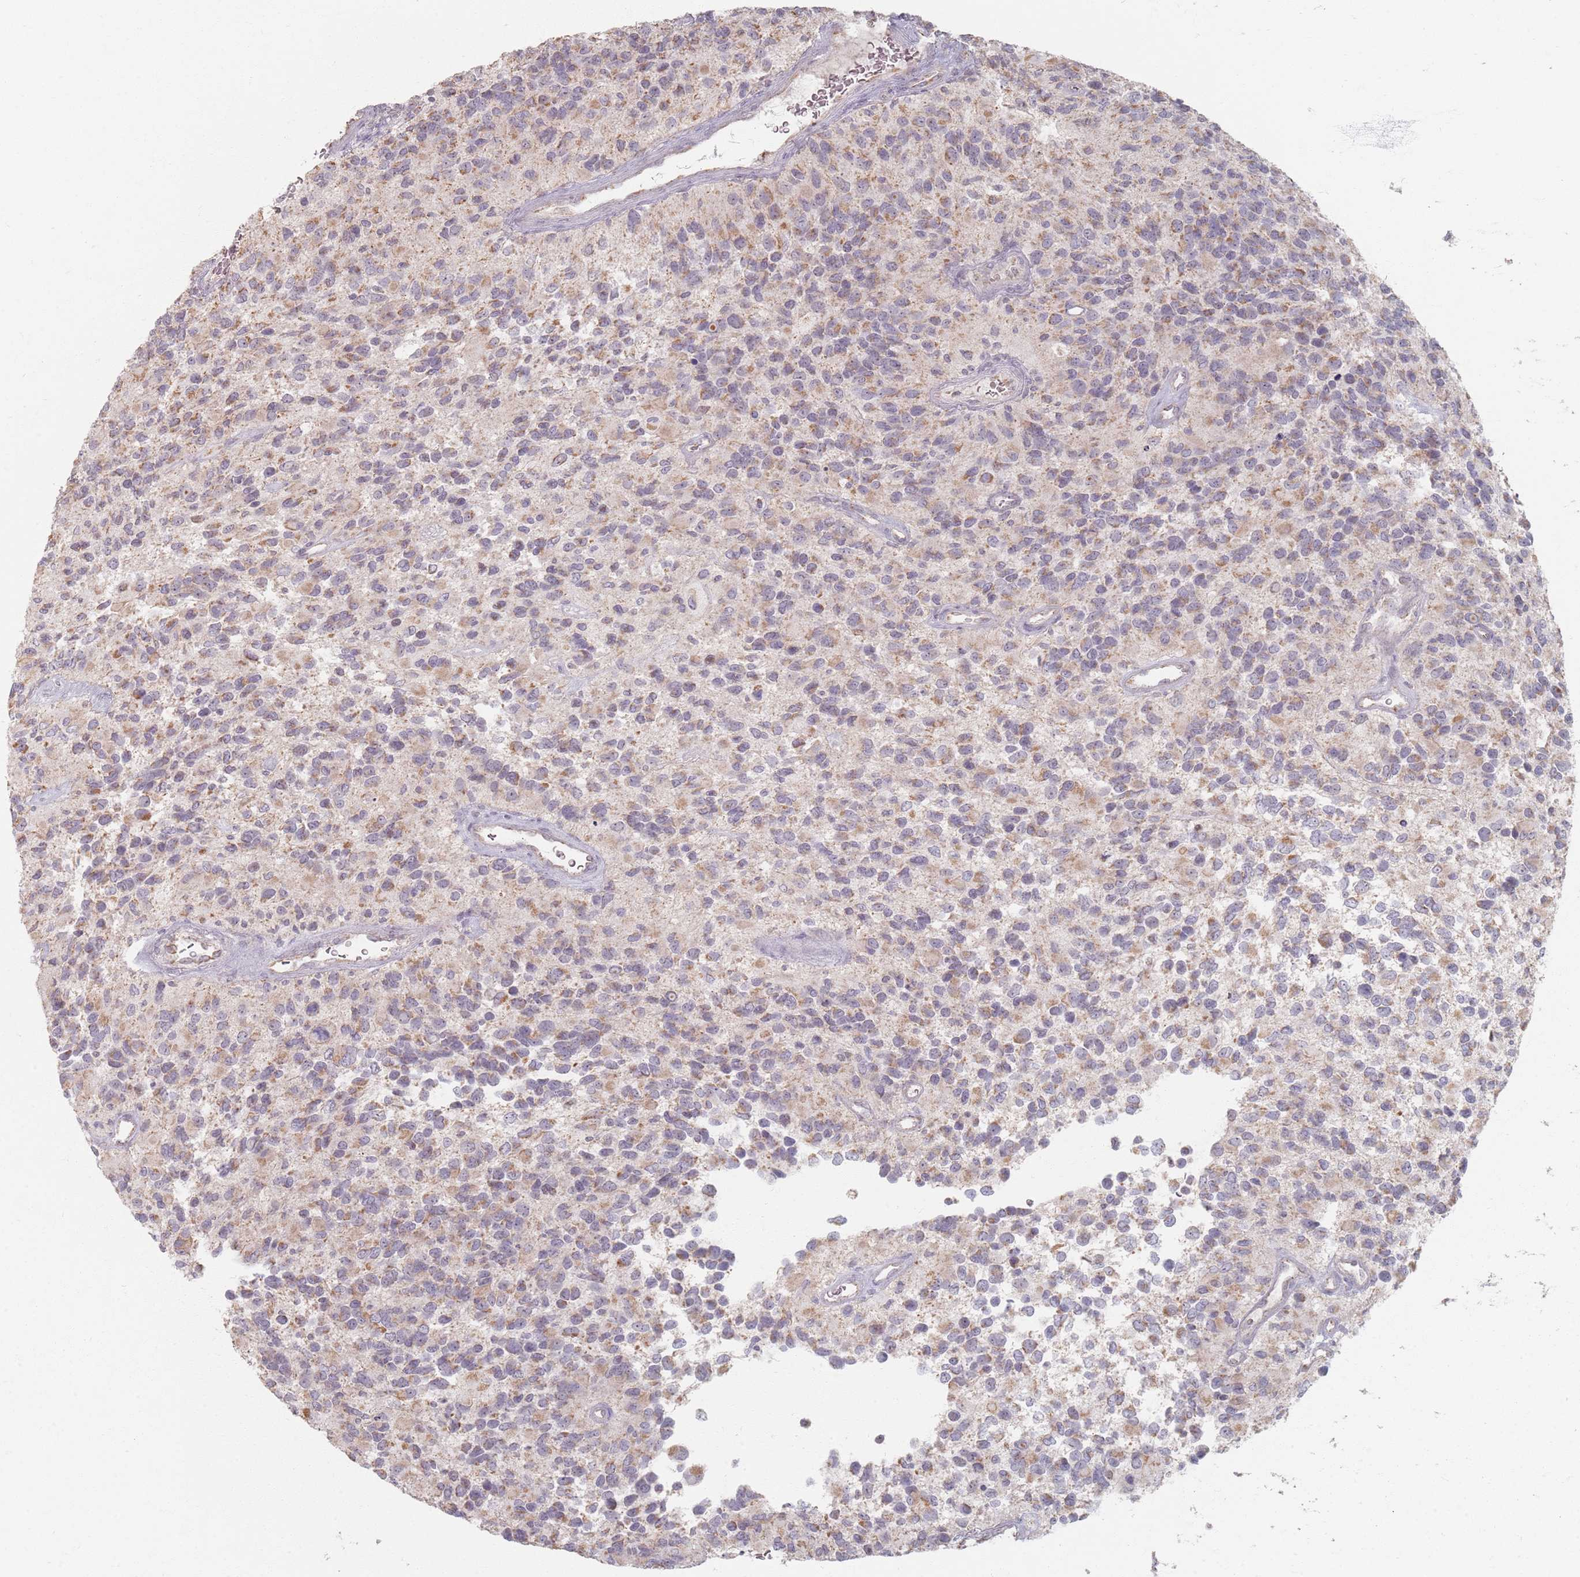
{"staining": {"intensity": "moderate", "quantity": "25%-75%", "location": "cytoplasmic/membranous"}, "tissue": "glioma", "cell_type": "Tumor cells", "image_type": "cancer", "snomed": [{"axis": "morphology", "description": "Glioma, malignant, High grade"}, {"axis": "topography", "description": "Brain"}], "caption": "Protein analysis of glioma tissue demonstrates moderate cytoplasmic/membranous positivity in about 25%-75% of tumor cells. (Stains: DAB (3,3'-diaminobenzidine) in brown, nuclei in blue, Microscopy: brightfield microscopy at high magnification).", "gene": "PKD2L2", "patient": {"sex": "male", "age": 77}}